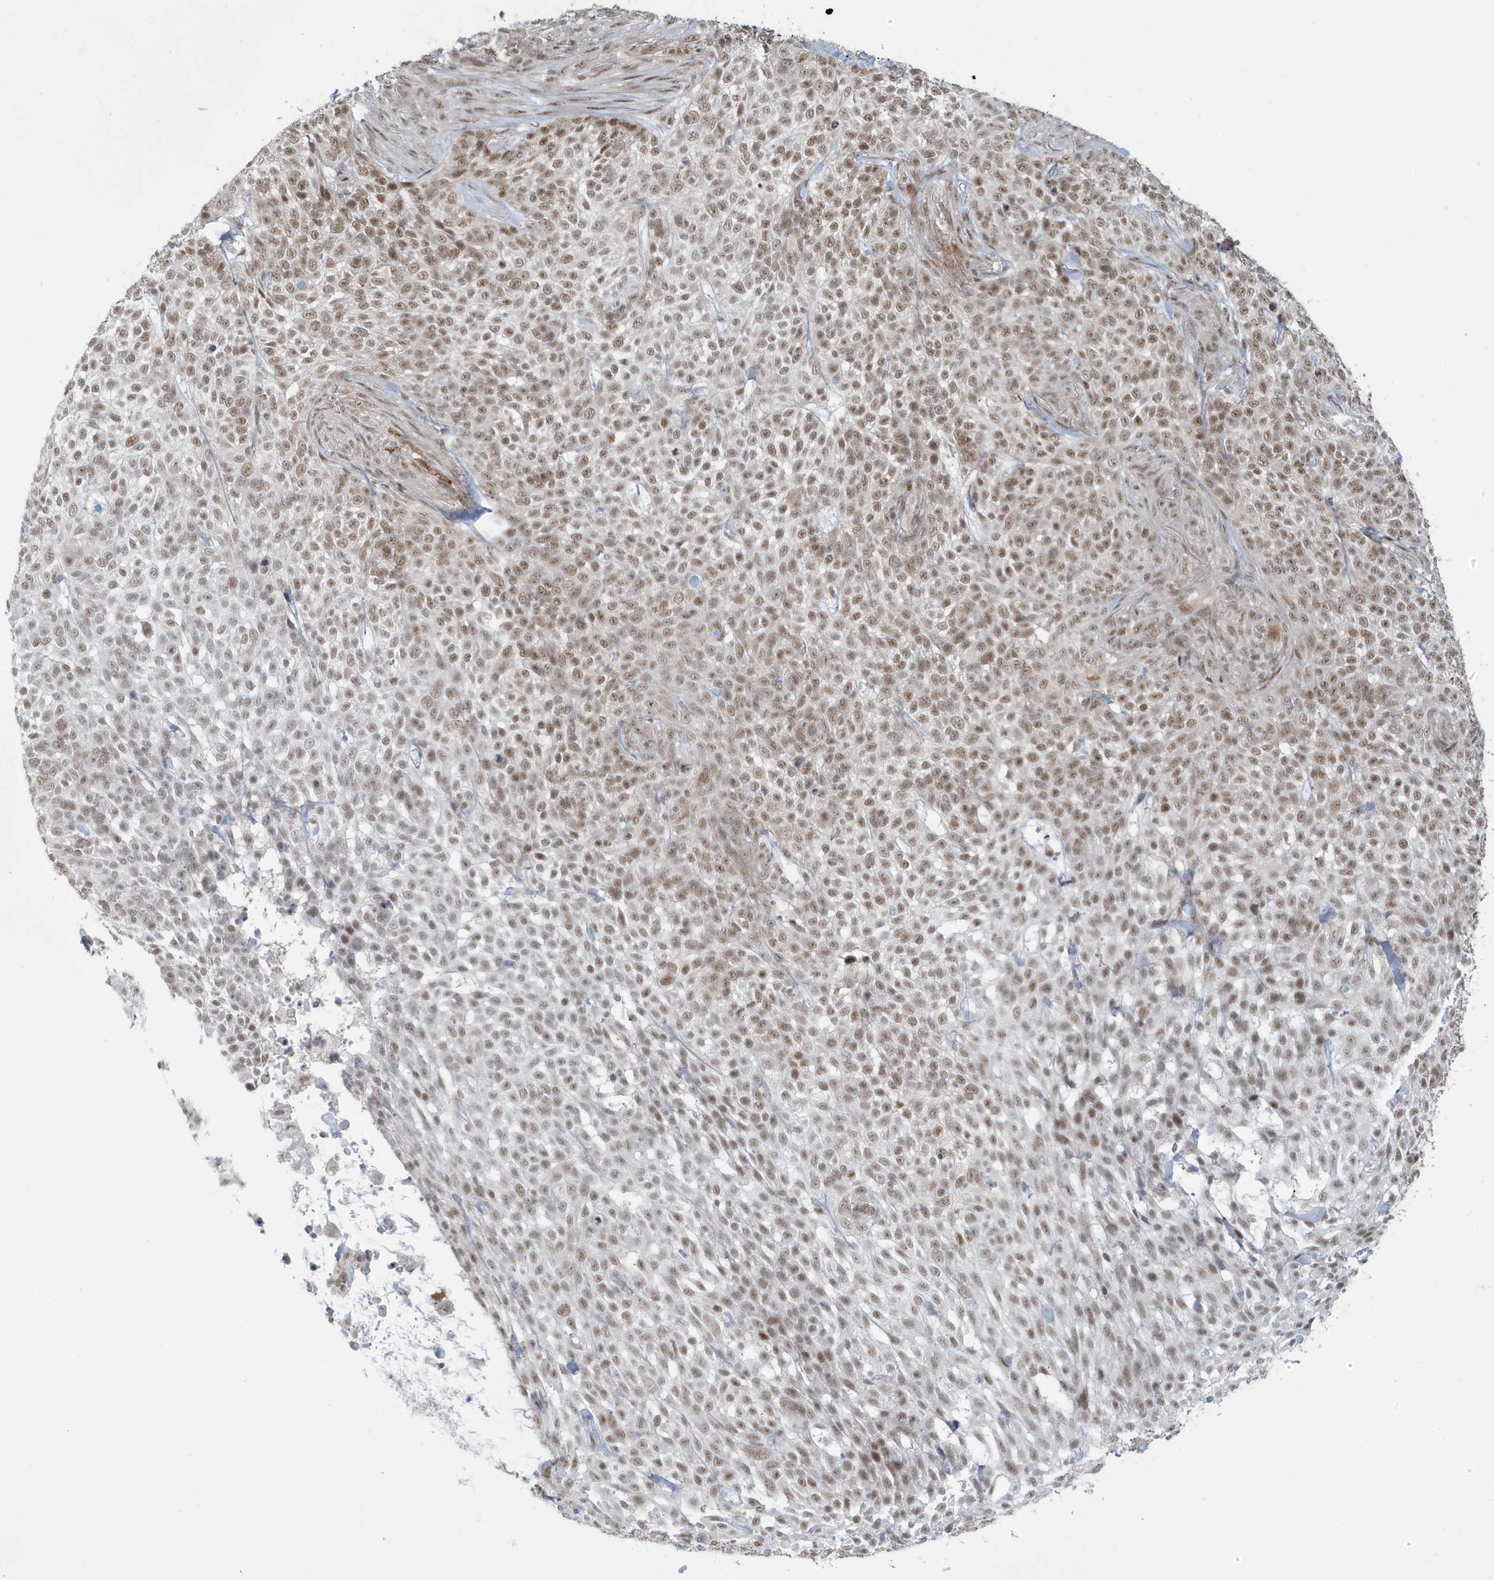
{"staining": {"intensity": "moderate", "quantity": ">75%", "location": "nuclear"}, "tissue": "skin cancer", "cell_type": "Tumor cells", "image_type": "cancer", "snomed": [{"axis": "morphology", "description": "Basal cell carcinoma"}, {"axis": "topography", "description": "Skin"}], "caption": "Human skin cancer (basal cell carcinoma) stained for a protein (brown) reveals moderate nuclear positive expression in about >75% of tumor cells.", "gene": "C1orf52", "patient": {"sex": "female", "age": 64}}